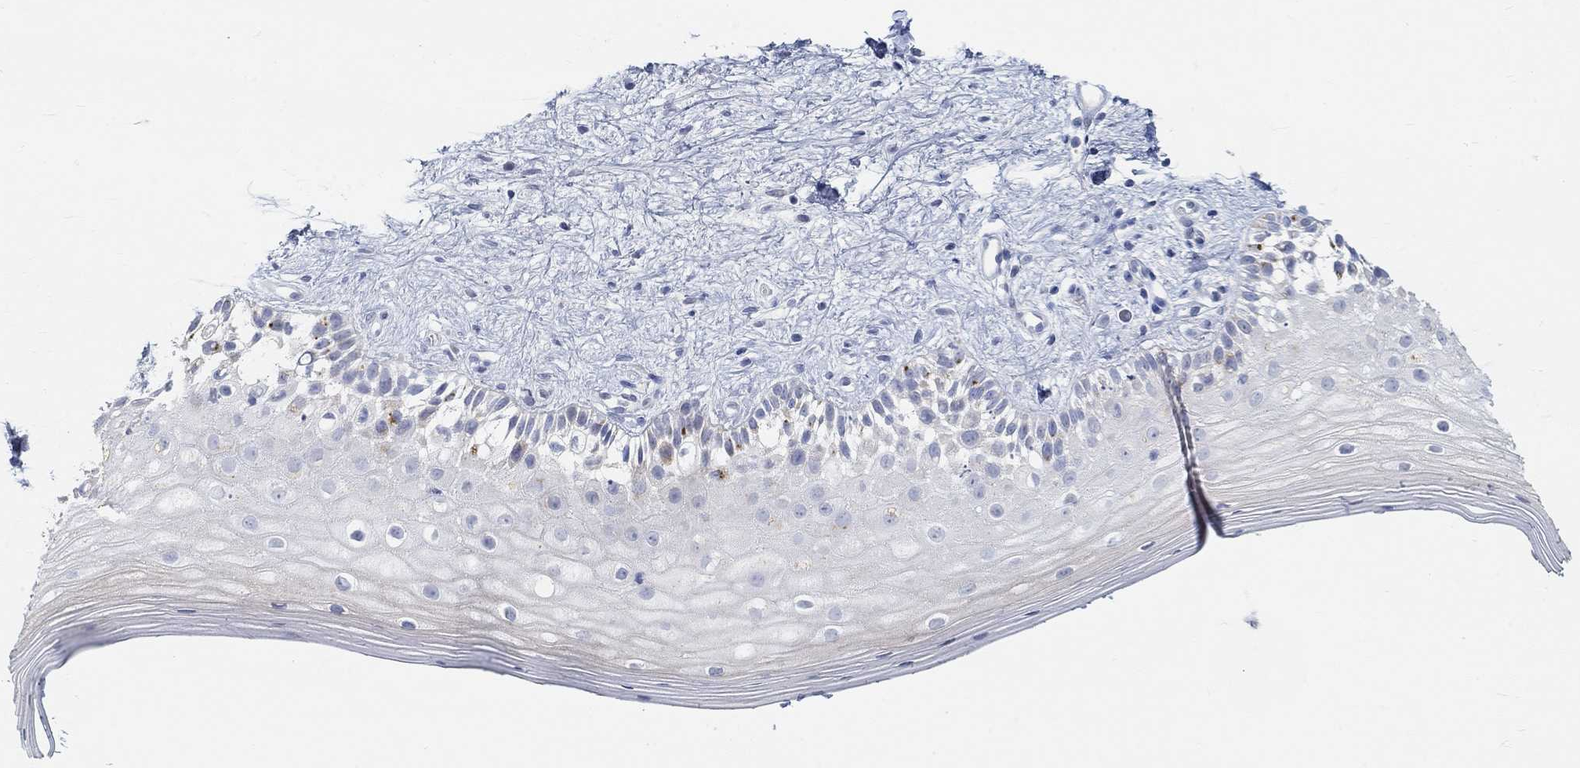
{"staining": {"intensity": "negative", "quantity": "none", "location": "none"}, "tissue": "vagina", "cell_type": "Squamous epithelial cells", "image_type": "normal", "snomed": [{"axis": "morphology", "description": "Normal tissue, NOS"}, {"axis": "topography", "description": "Vagina"}], "caption": "Vagina stained for a protein using IHC demonstrates no positivity squamous epithelial cells.", "gene": "SNTG2", "patient": {"sex": "female", "age": 47}}